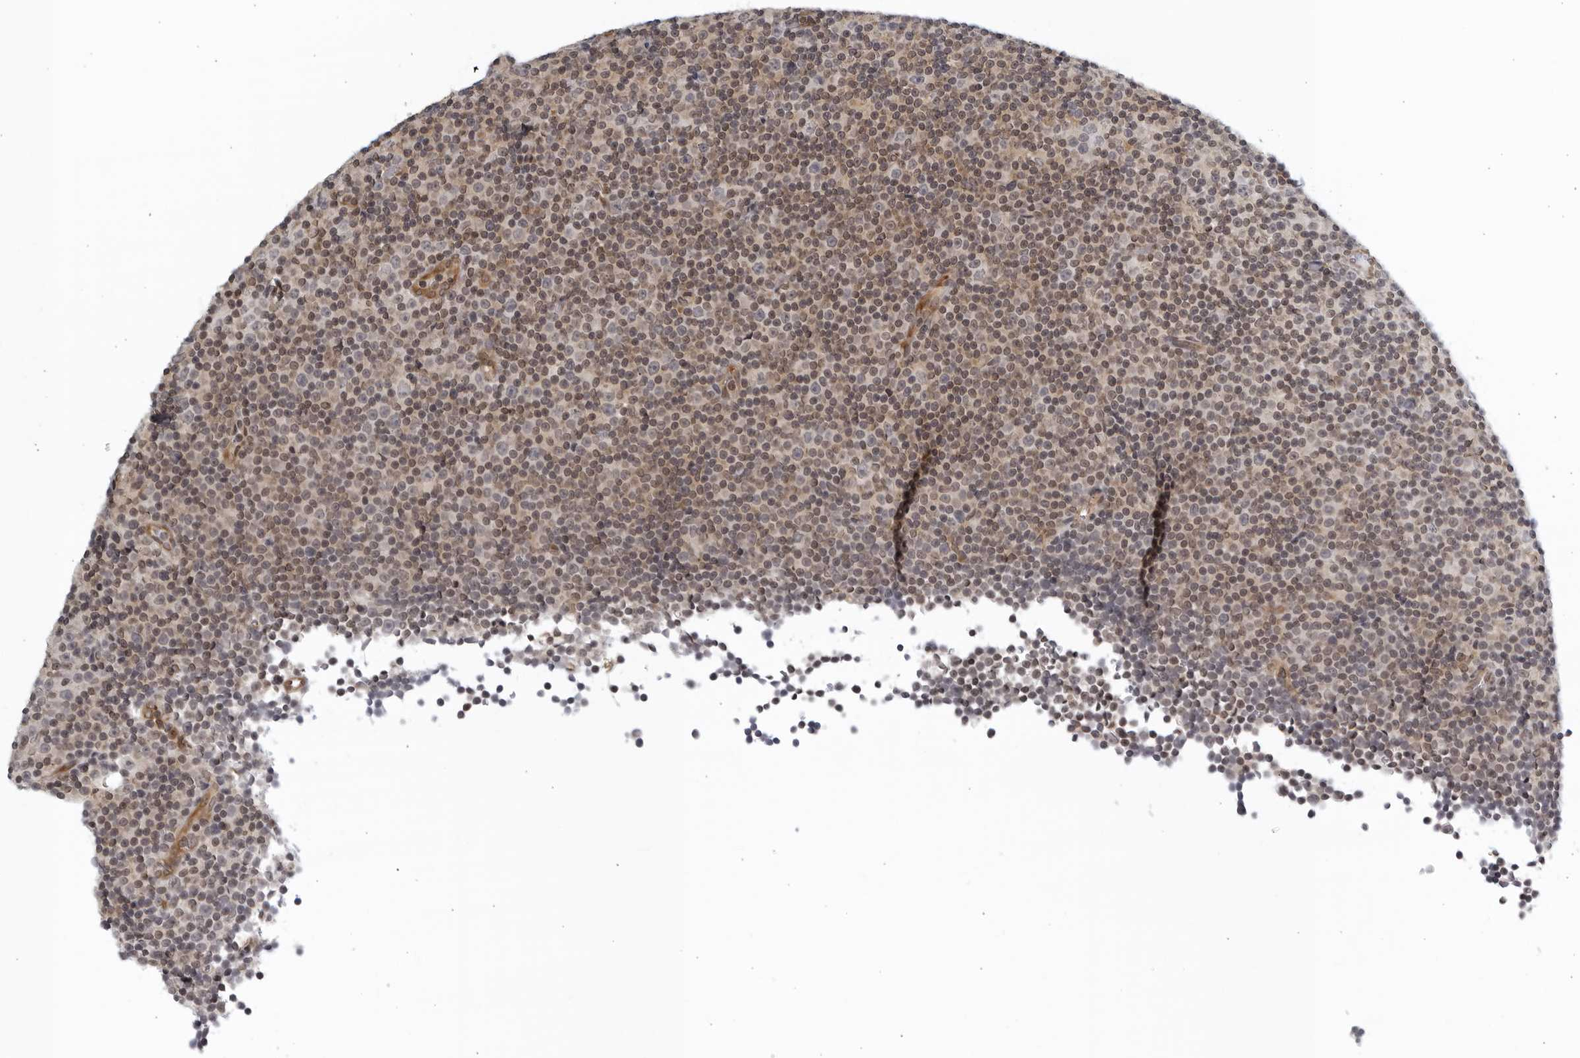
{"staining": {"intensity": "moderate", "quantity": "25%-75%", "location": "nuclear"}, "tissue": "lymphoma", "cell_type": "Tumor cells", "image_type": "cancer", "snomed": [{"axis": "morphology", "description": "Malignant lymphoma, non-Hodgkin's type, Low grade"}, {"axis": "topography", "description": "Lymph node"}], "caption": "IHC image of human lymphoma stained for a protein (brown), which reveals medium levels of moderate nuclear positivity in approximately 25%-75% of tumor cells.", "gene": "SERTAD4", "patient": {"sex": "female", "age": 67}}